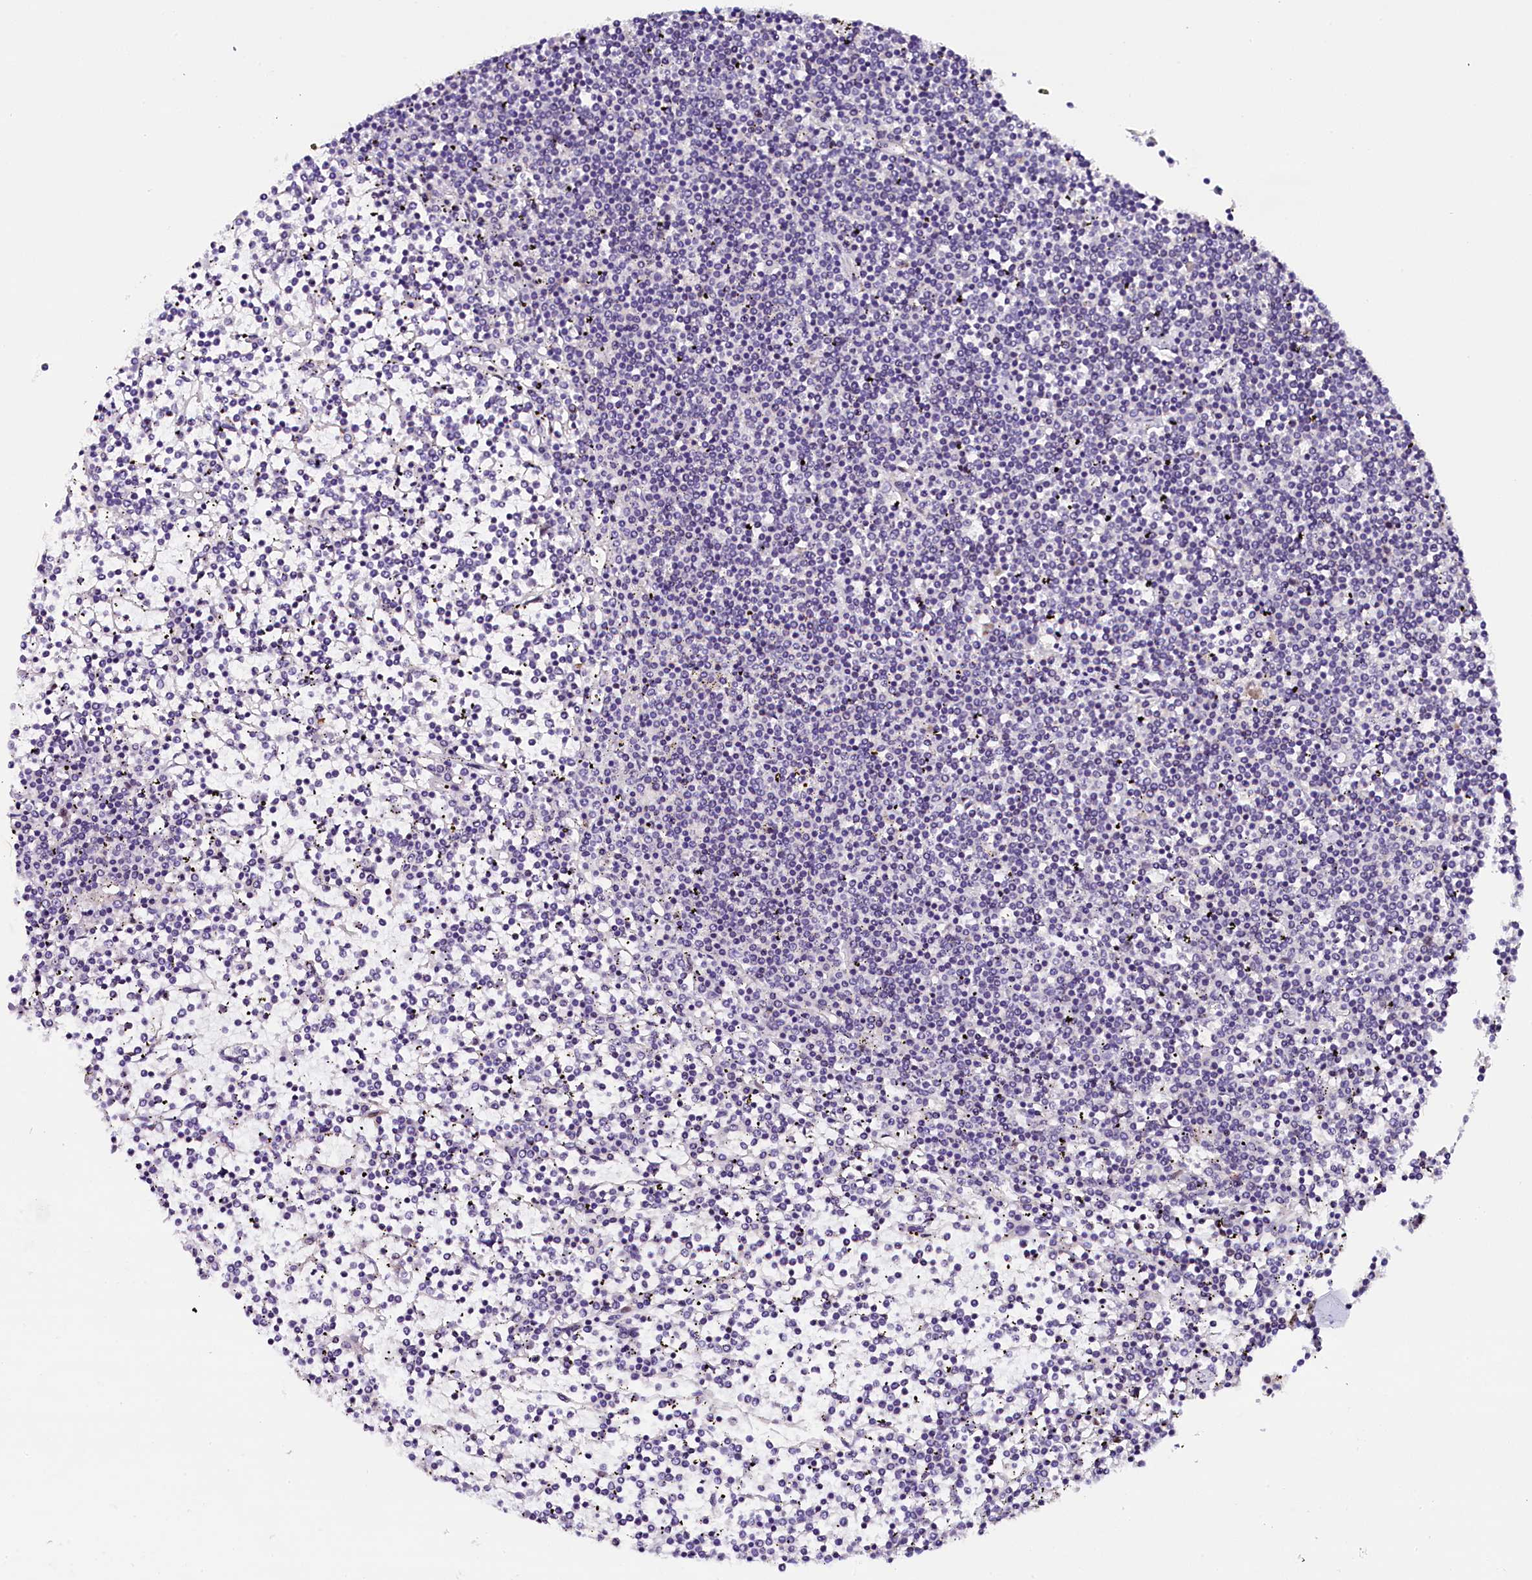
{"staining": {"intensity": "negative", "quantity": "none", "location": "none"}, "tissue": "lymphoma", "cell_type": "Tumor cells", "image_type": "cancer", "snomed": [{"axis": "morphology", "description": "Malignant lymphoma, non-Hodgkin's type, Low grade"}, {"axis": "topography", "description": "Spleen"}], "caption": "This micrograph is of lymphoma stained with immunohistochemistry to label a protein in brown with the nuclei are counter-stained blue. There is no staining in tumor cells.", "gene": "IQCN", "patient": {"sex": "female", "age": 19}}